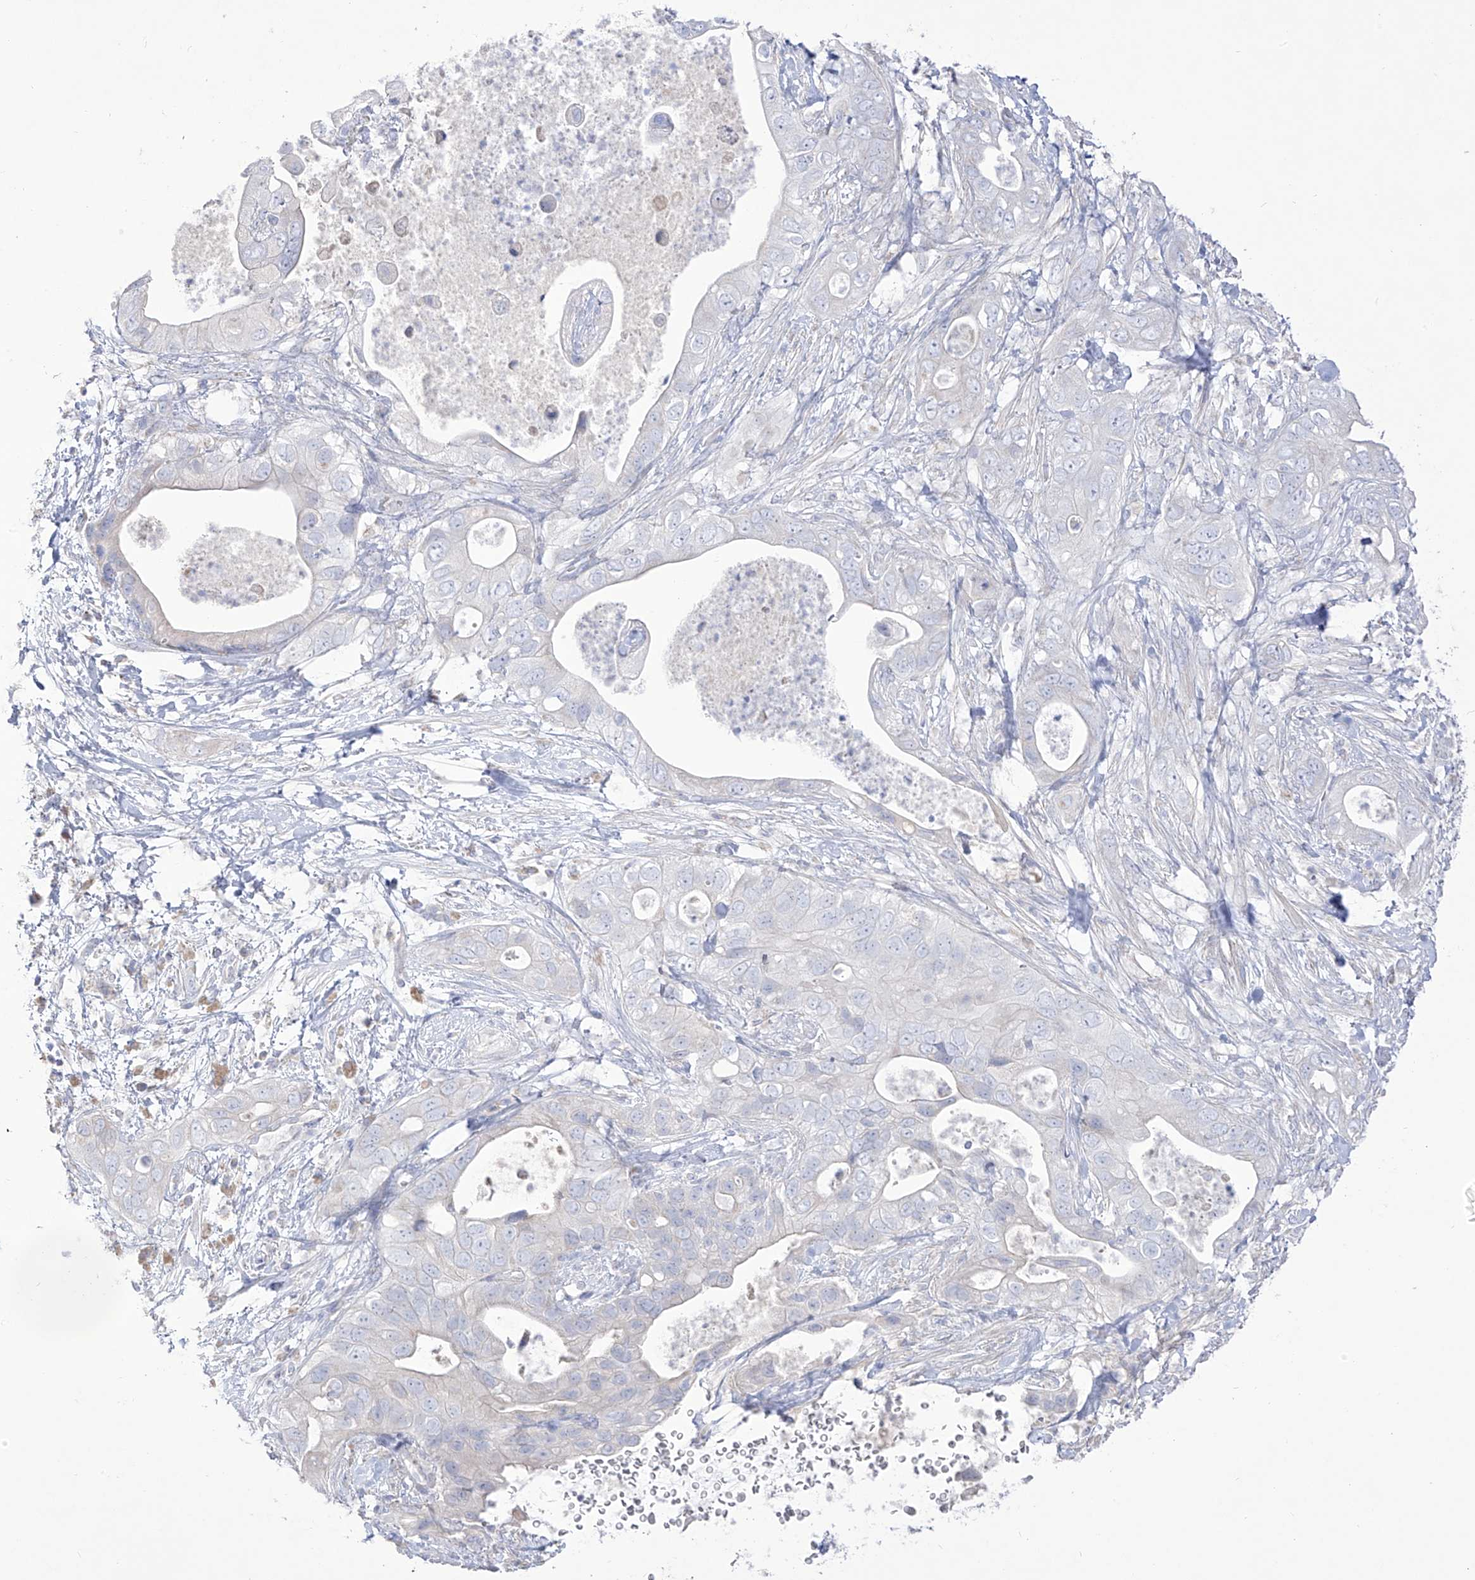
{"staining": {"intensity": "negative", "quantity": "none", "location": "none"}, "tissue": "pancreatic cancer", "cell_type": "Tumor cells", "image_type": "cancer", "snomed": [{"axis": "morphology", "description": "Adenocarcinoma, NOS"}, {"axis": "topography", "description": "Pancreas"}], "caption": "Tumor cells are negative for brown protein staining in pancreatic adenocarcinoma.", "gene": "RCHY1", "patient": {"sex": "female", "age": 78}}